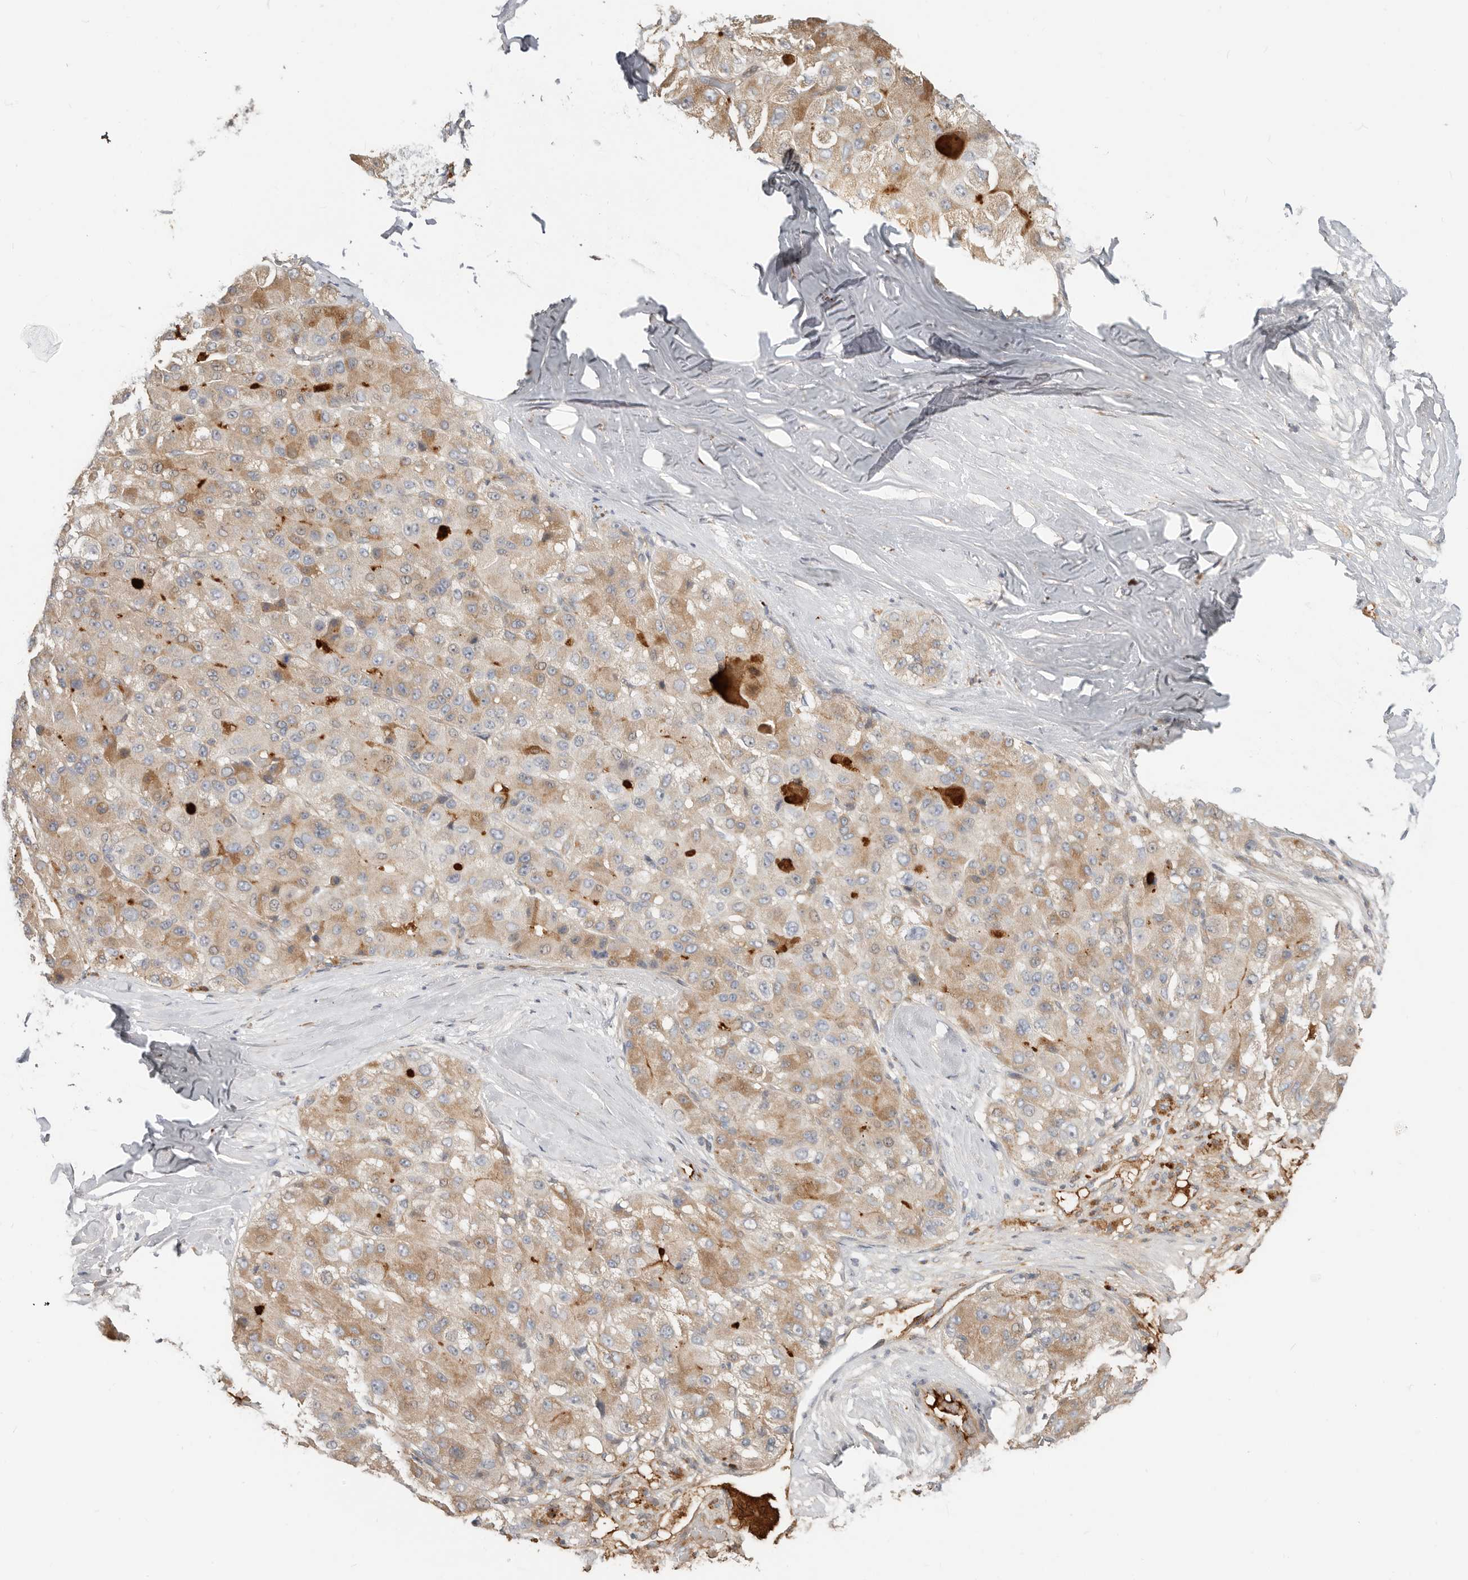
{"staining": {"intensity": "moderate", "quantity": ">75%", "location": "cytoplasmic/membranous"}, "tissue": "liver cancer", "cell_type": "Tumor cells", "image_type": "cancer", "snomed": [{"axis": "morphology", "description": "Carcinoma, Hepatocellular, NOS"}, {"axis": "topography", "description": "Liver"}], "caption": "Protein expression by immunohistochemistry (IHC) displays moderate cytoplasmic/membranous positivity in about >75% of tumor cells in hepatocellular carcinoma (liver). (IHC, brightfield microscopy, high magnification).", "gene": "MTFR2", "patient": {"sex": "male", "age": 80}}